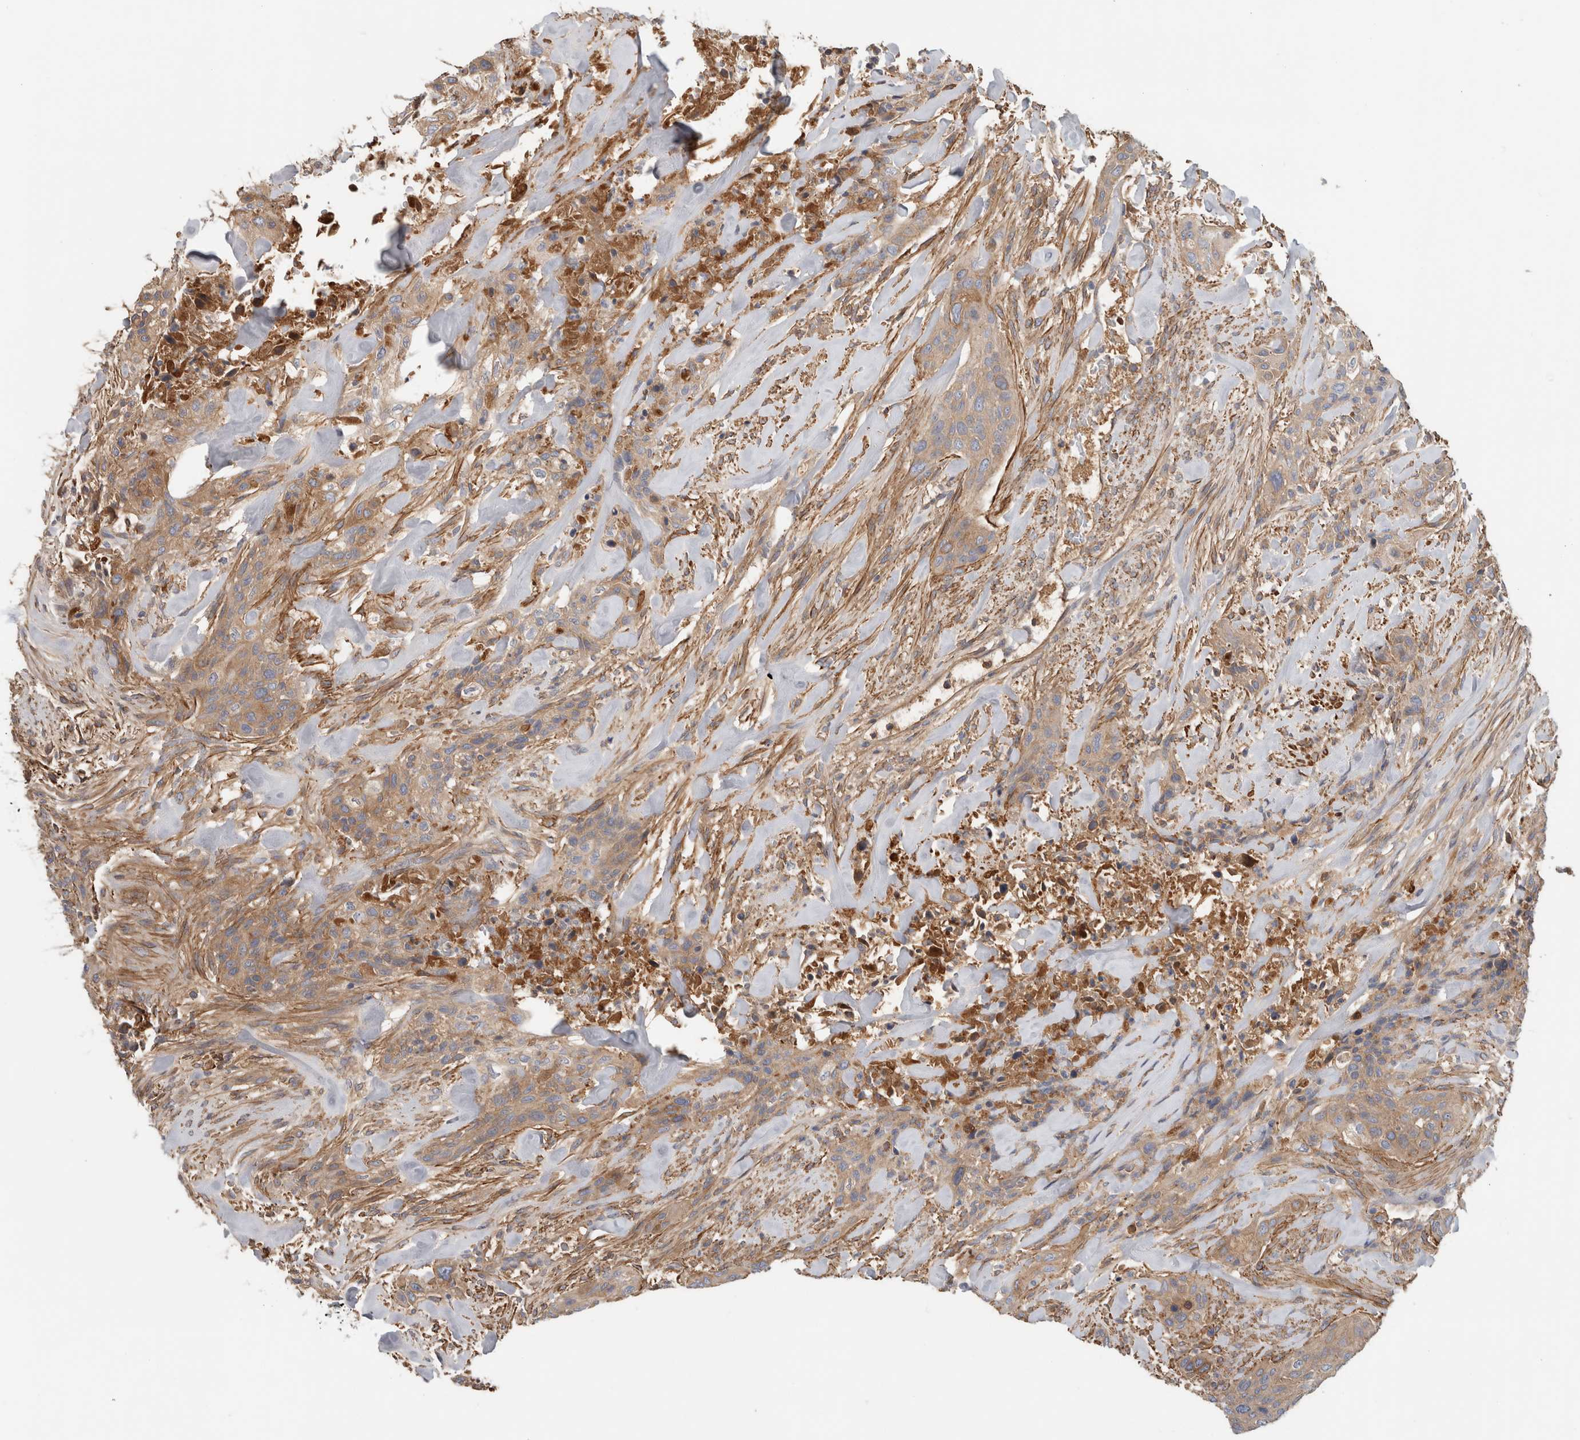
{"staining": {"intensity": "moderate", "quantity": ">75%", "location": "cytoplasmic/membranous"}, "tissue": "urothelial cancer", "cell_type": "Tumor cells", "image_type": "cancer", "snomed": [{"axis": "morphology", "description": "Urothelial carcinoma, High grade"}, {"axis": "topography", "description": "Urinary bladder"}], "caption": "This is an image of immunohistochemistry staining of urothelial cancer, which shows moderate positivity in the cytoplasmic/membranous of tumor cells.", "gene": "CFI", "patient": {"sex": "male", "age": 35}}